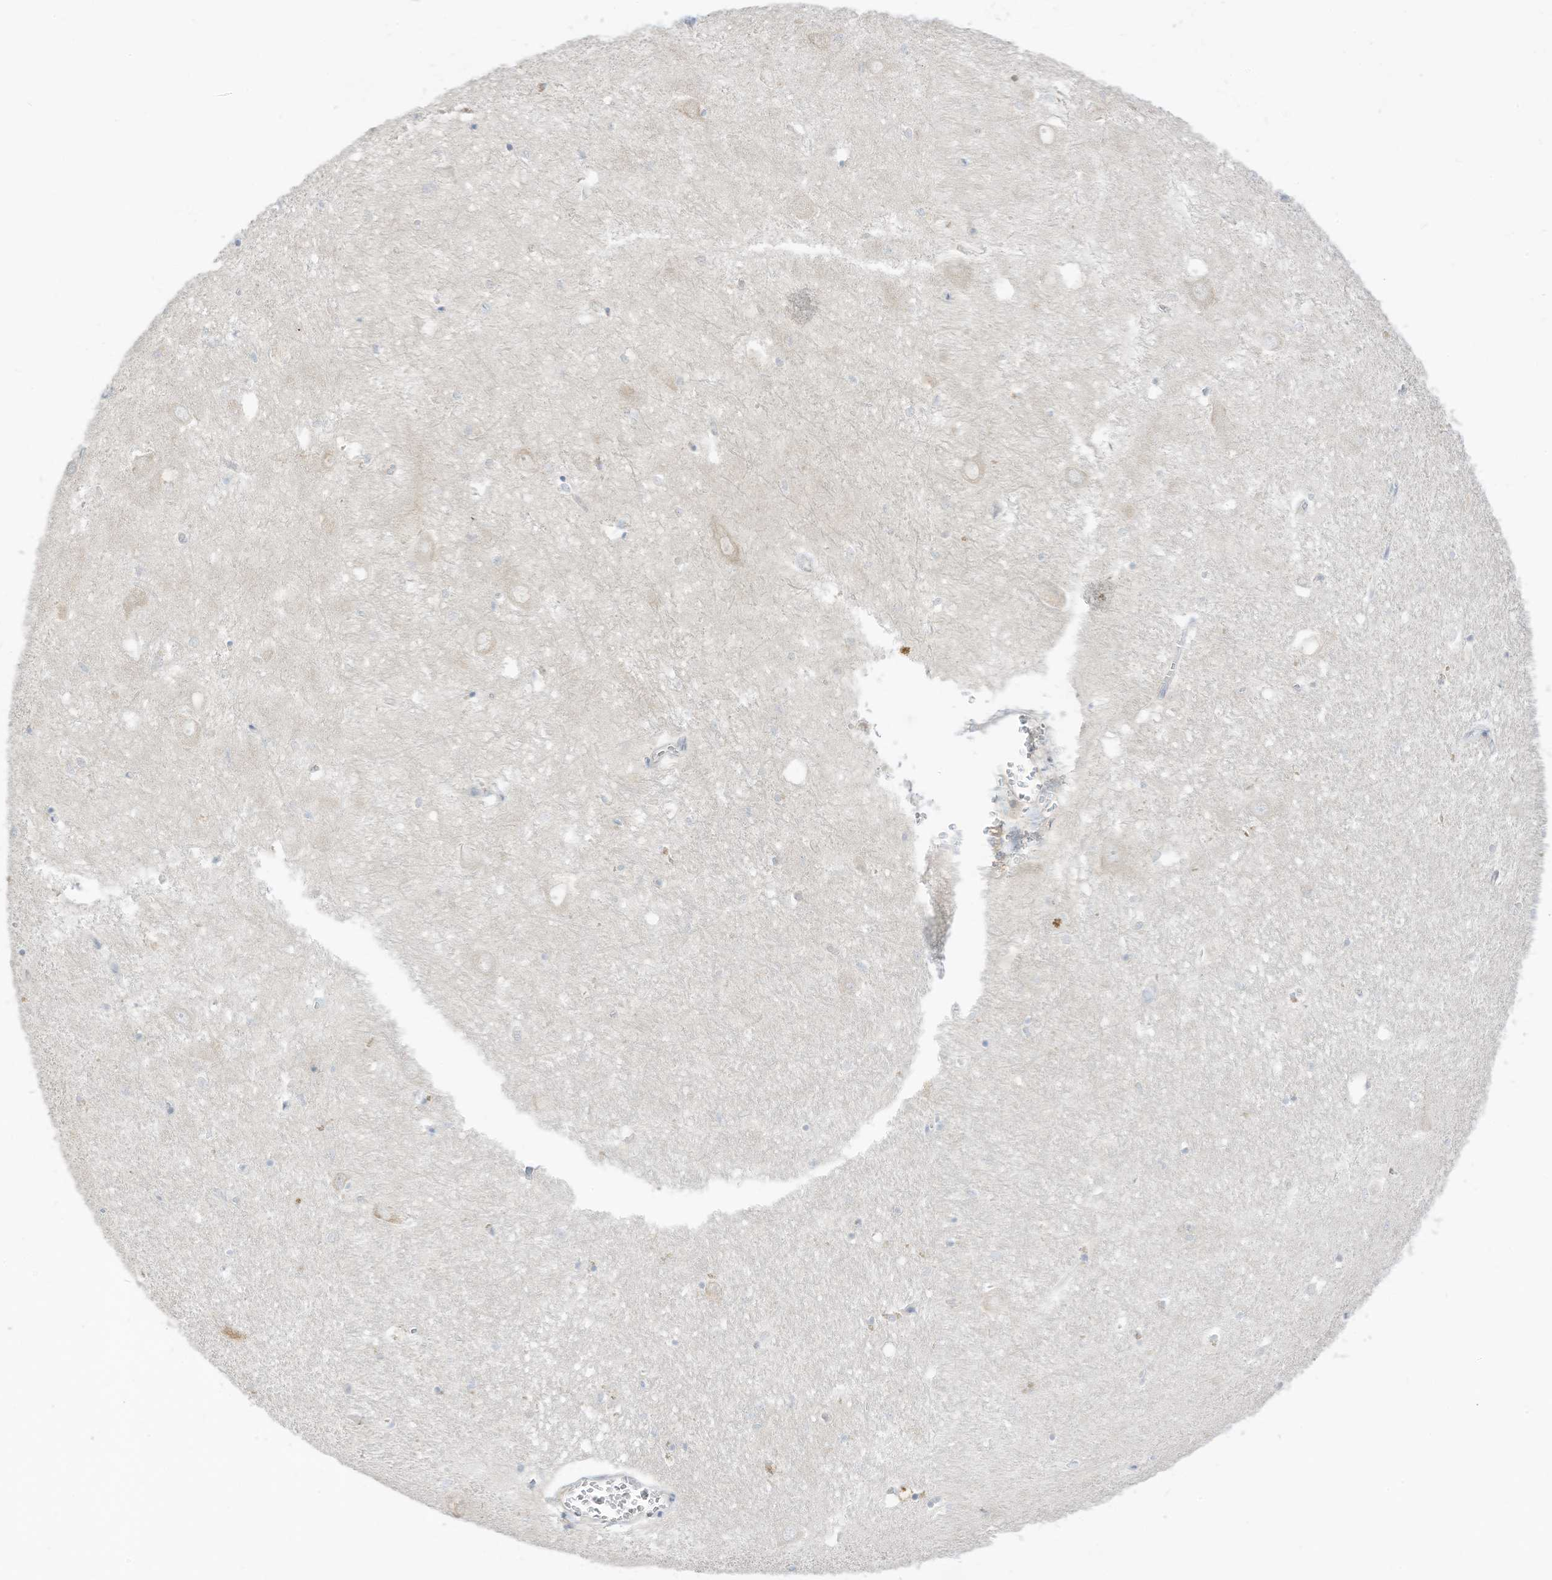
{"staining": {"intensity": "negative", "quantity": "none", "location": "none"}, "tissue": "hippocampus", "cell_type": "Glial cells", "image_type": "normal", "snomed": [{"axis": "morphology", "description": "Normal tissue, NOS"}, {"axis": "topography", "description": "Hippocampus"}], "caption": "DAB (3,3'-diaminobenzidine) immunohistochemical staining of benign human hippocampus reveals no significant staining in glial cells. (Immunohistochemistry (ihc), brightfield microscopy, high magnification).", "gene": "ASPRV1", "patient": {"sex": "female", "age": 64}}